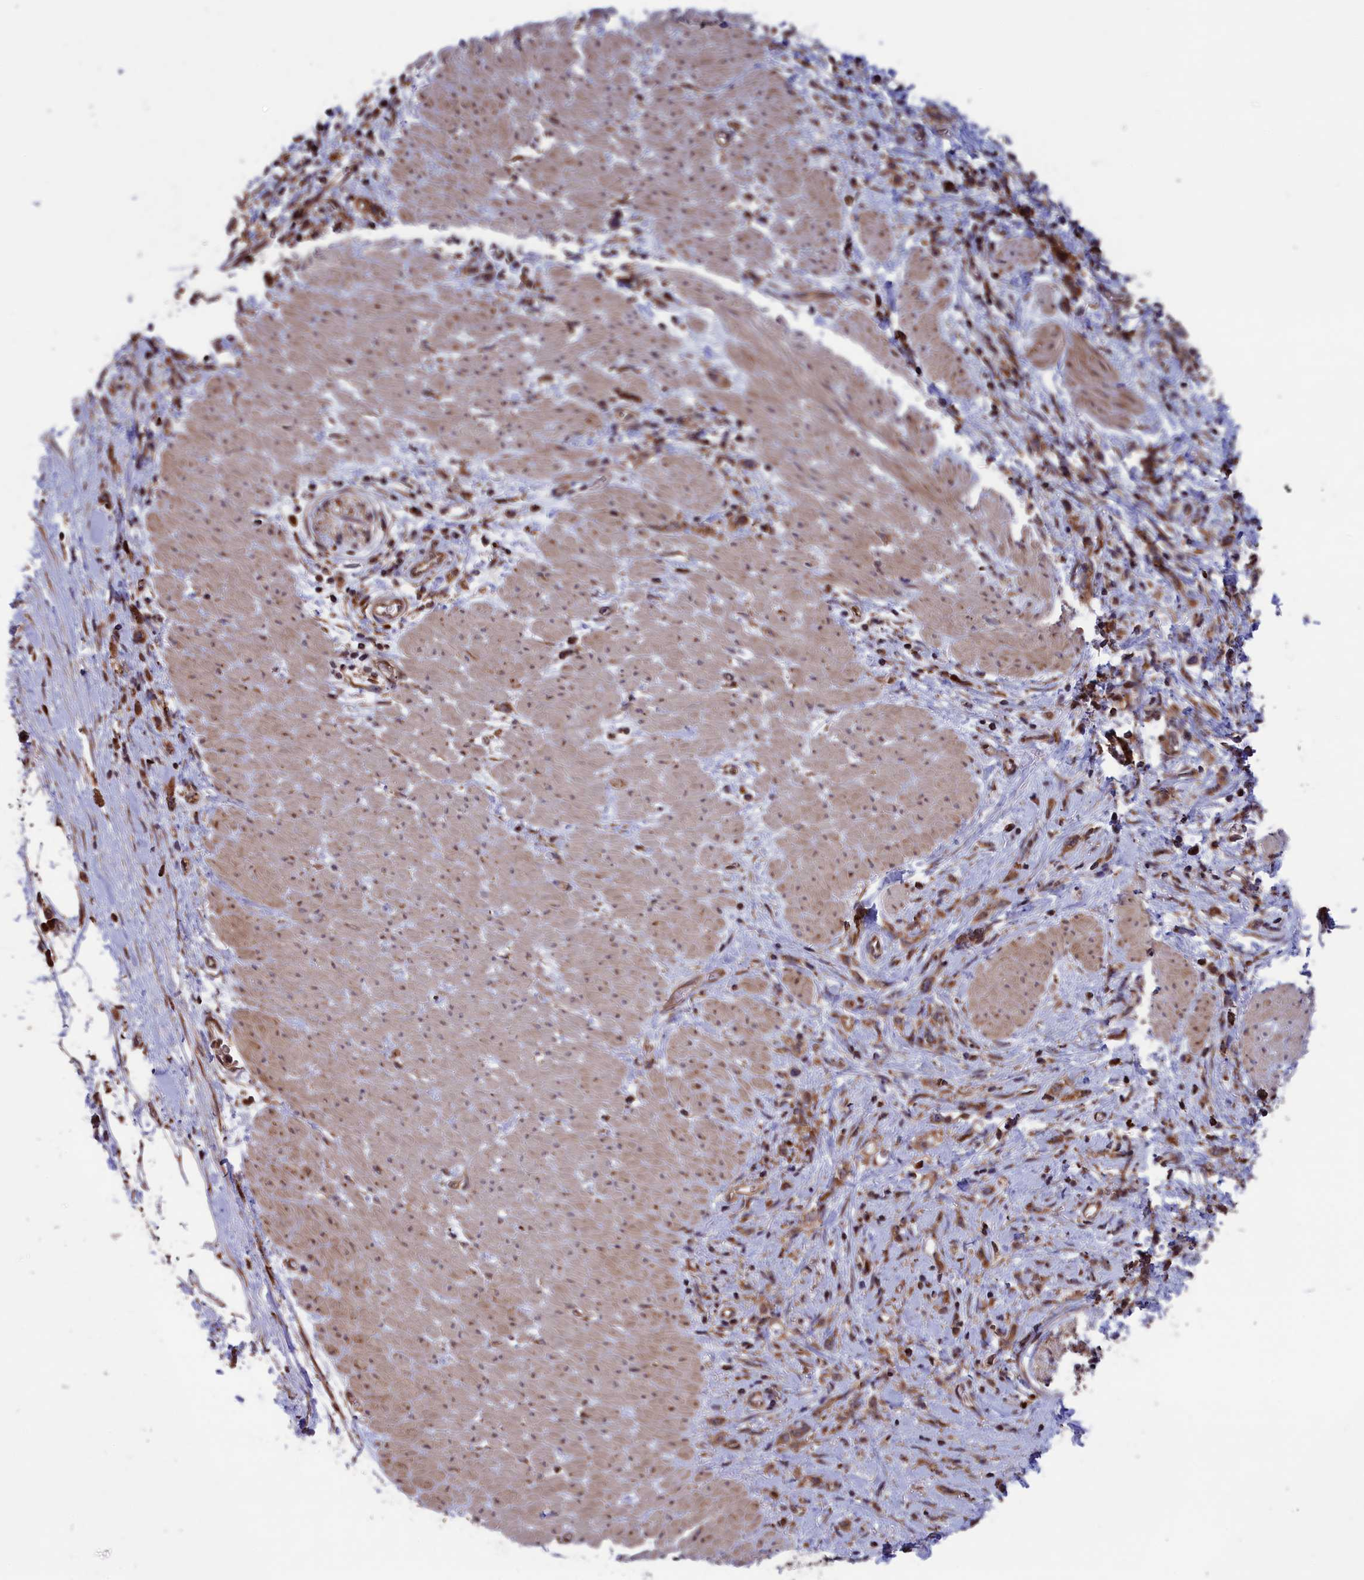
{"staining": {"intensity": "moderate", "quantity": ">75%", "location": "cytoplasmic/membranous"}, "tissue": "stomach cancer", "cell_type": "Tumor cells", "image_type": "cancer", "snomed": [{"axis": "morphology", "description": "Adenocarcinoma, NOS"}, {"axis": "topography", "description": "Stomach"}], "caption": "Human stomach cancer stained with a protein marker reveals moderate staining in tumor cells.", "gene": "PLA2G4C", "patient": {"sex": "female", "age": 76}}